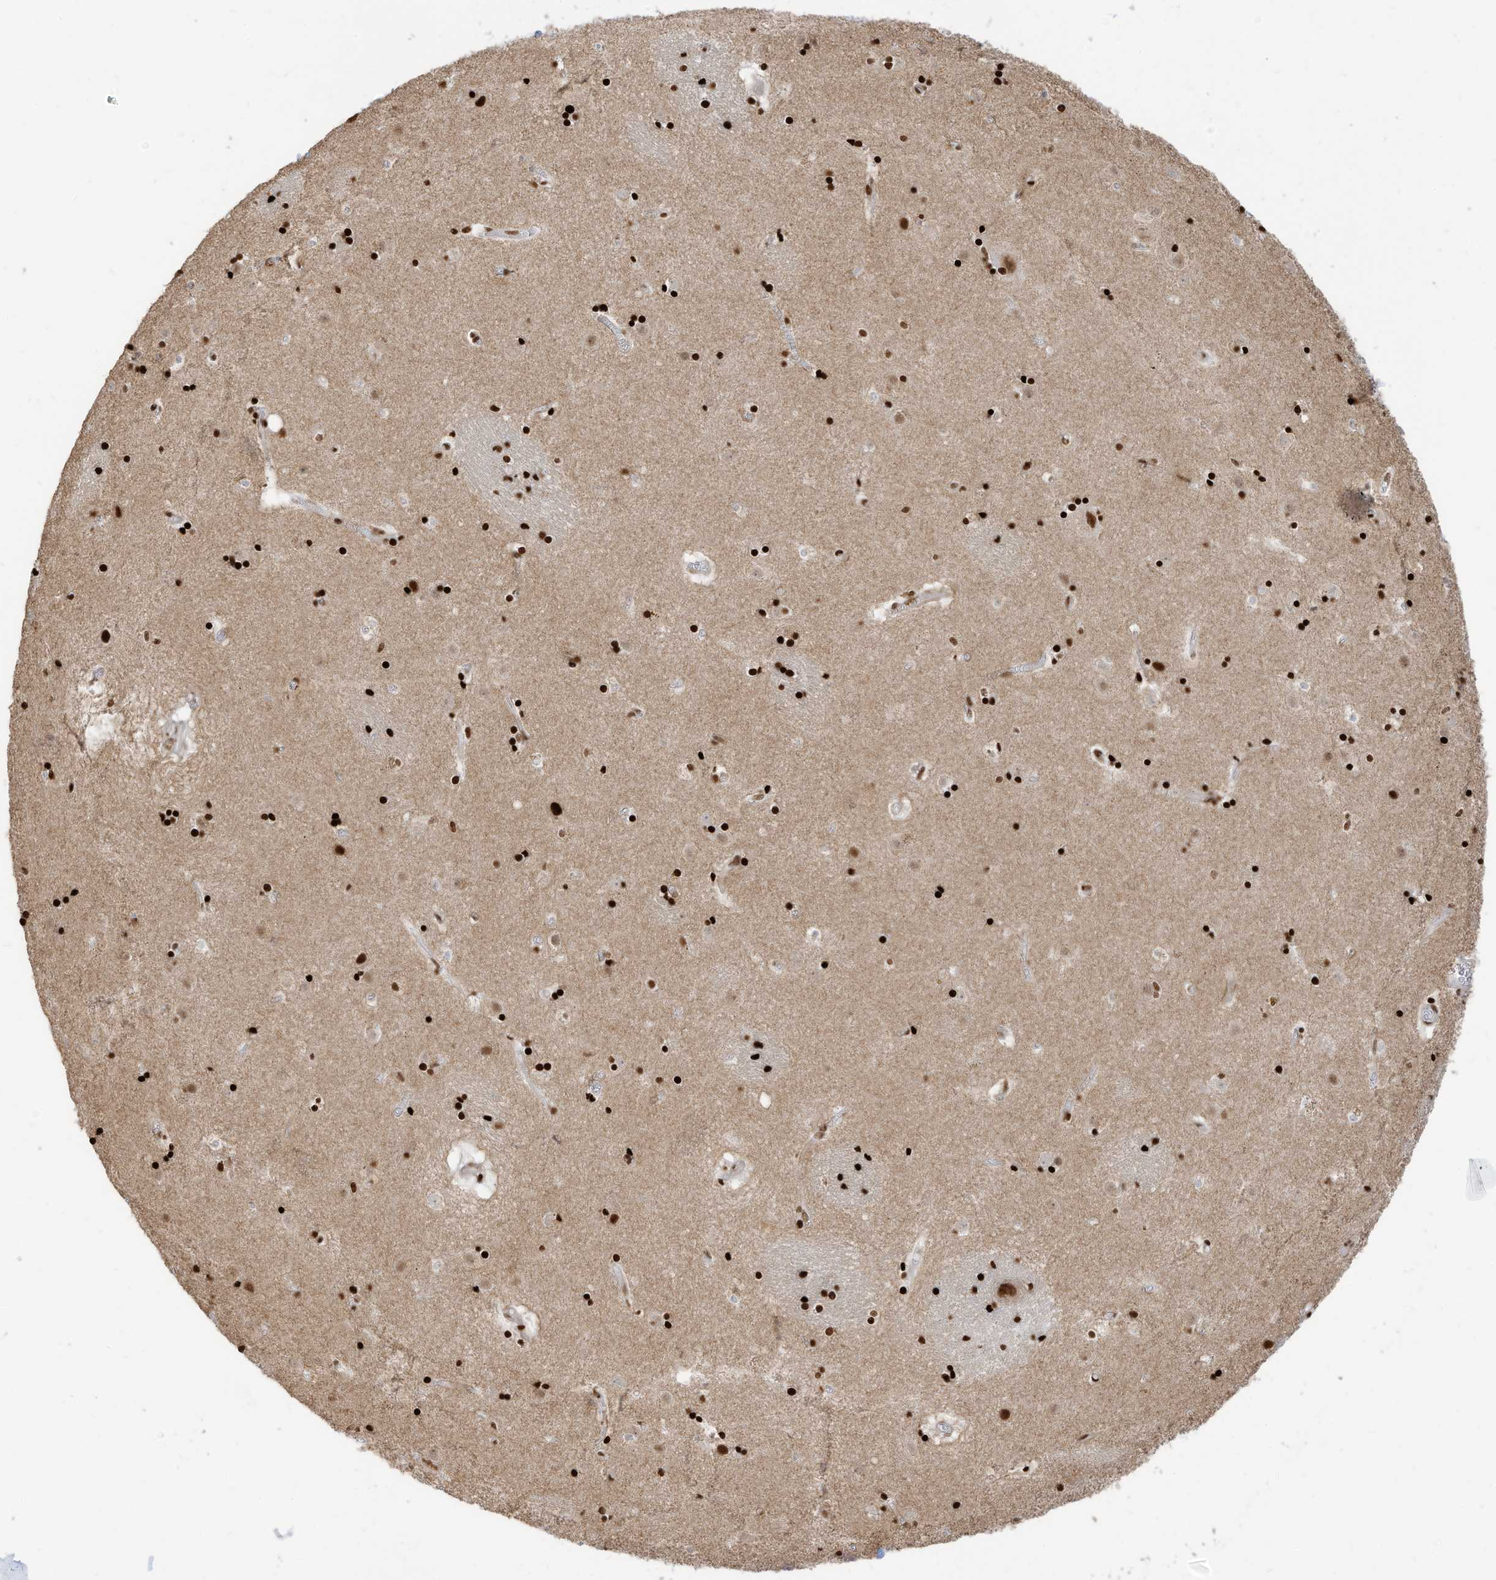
{"staining": {"intensity": "strong", "quantity": ">75%", "location": "nuclear"}, "tissue": "caudate", "cell_type": "Glial cells", "image_type": "normal", "snomed": [{"axis": "morphology", "description": "Normal tissue, NOS"}, {"axis": "topography", "description": "Lateral ventricle wall"}], "caption": "Immunohistochemical staining of normal caudate reveals >75% levels of strong nuclear protein staining in approximately >75% of glial cells.", "gene": "SAMD15", "patient": {"sex": "male", "age": 70}}